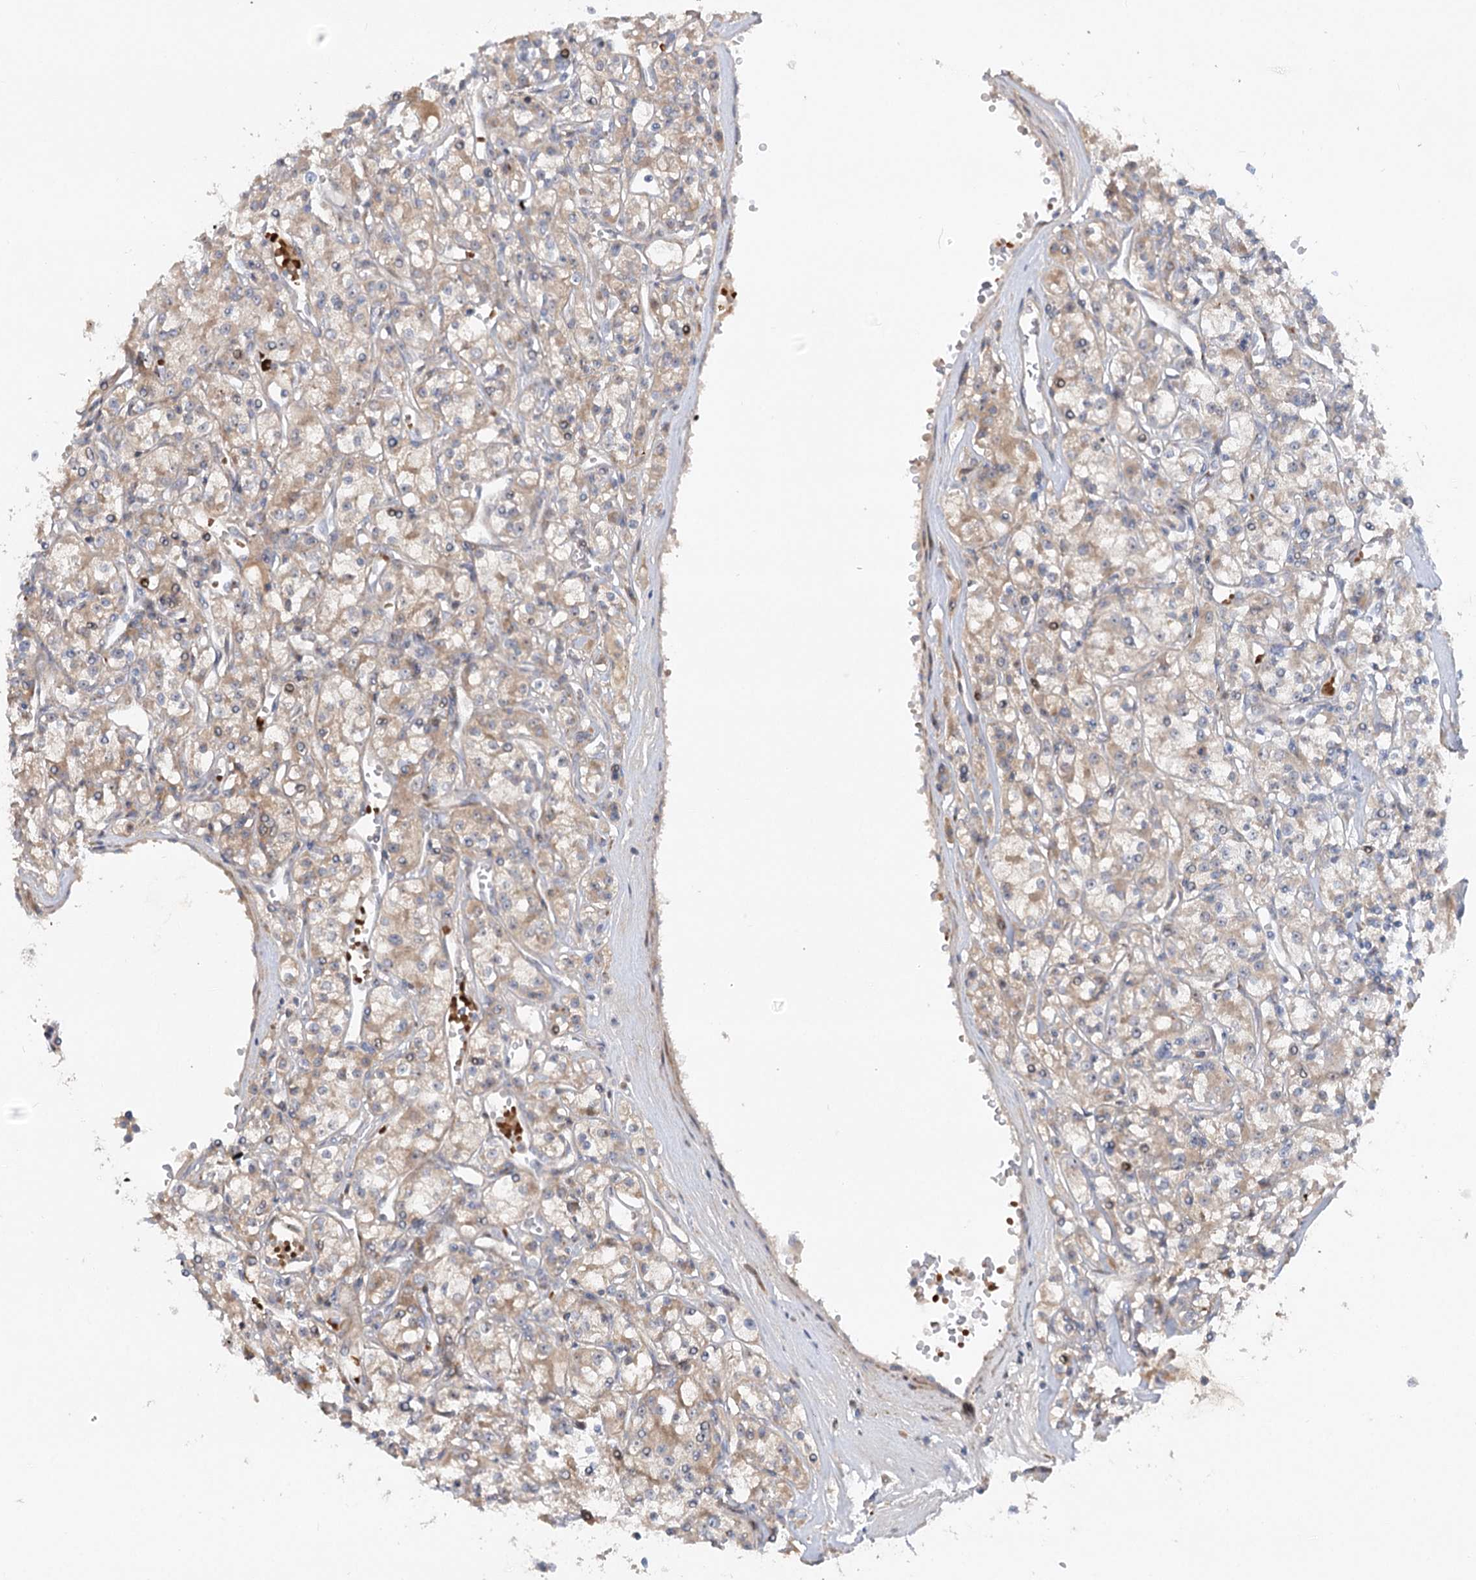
{"staining": {"intensity": "weak", "quantity": "25%-75%", "location": "cytoplasmic/membranous"}, "tissue": "renal cancer", "cell_type": "Tumor cells", "image_type": "cancer", "snomed": [{"axis": "morphology", "description": "Adenocarcinoma, NOS"}, {"axis": "topography", "description": "Kidney"}], "caption": "Approximately 25%-75% of tumor cells in human renal adenocarcinoma show weak cytoplasmic/membranous protein positivity as visualized by brown immunohistochemical staining.", "gene": "FGF19", "patient": {"sex": "female", "age": 59}}